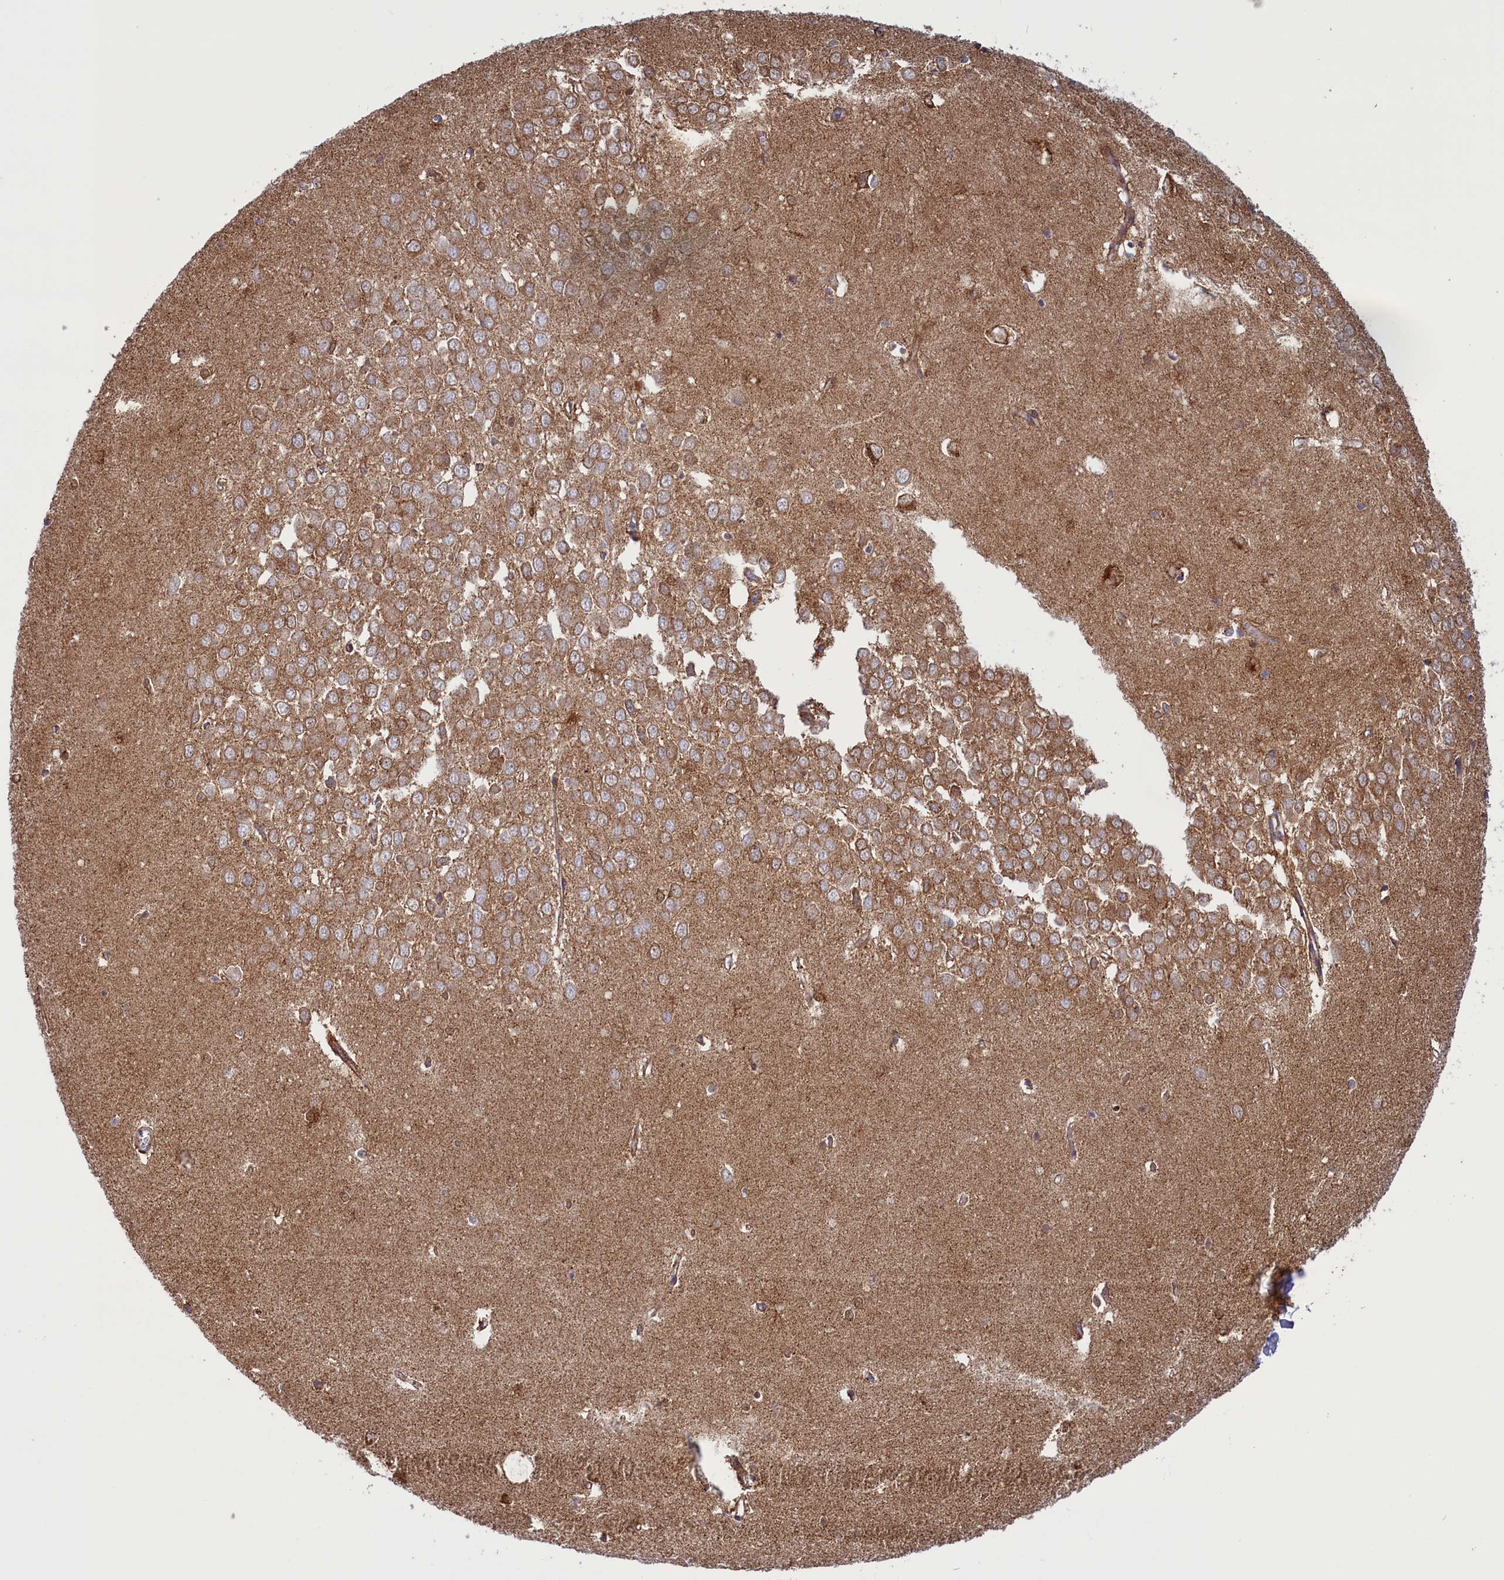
{"staining": {"intensity": "moderate", "quantity": "25%-75%", "location": "cytoplasmic/membranous"}, "tissue": "hippocampus", "cell_type": "Glial cells", "image_type": "normal", "snomed": [{"axis": "morphology", "description": "Normal tissue, NOS"}, {"axis": "topography", "description": "Hippocampus"}], "caption": "Immunohistochemical staining of unremarkable human hippocampus demonstrates moderate cytoplasmic/membranous protein positivity in approximately 25%-75% of glial cells.", "gene": "ISOC2", "patient": {"sex": "female", "age": 64}}